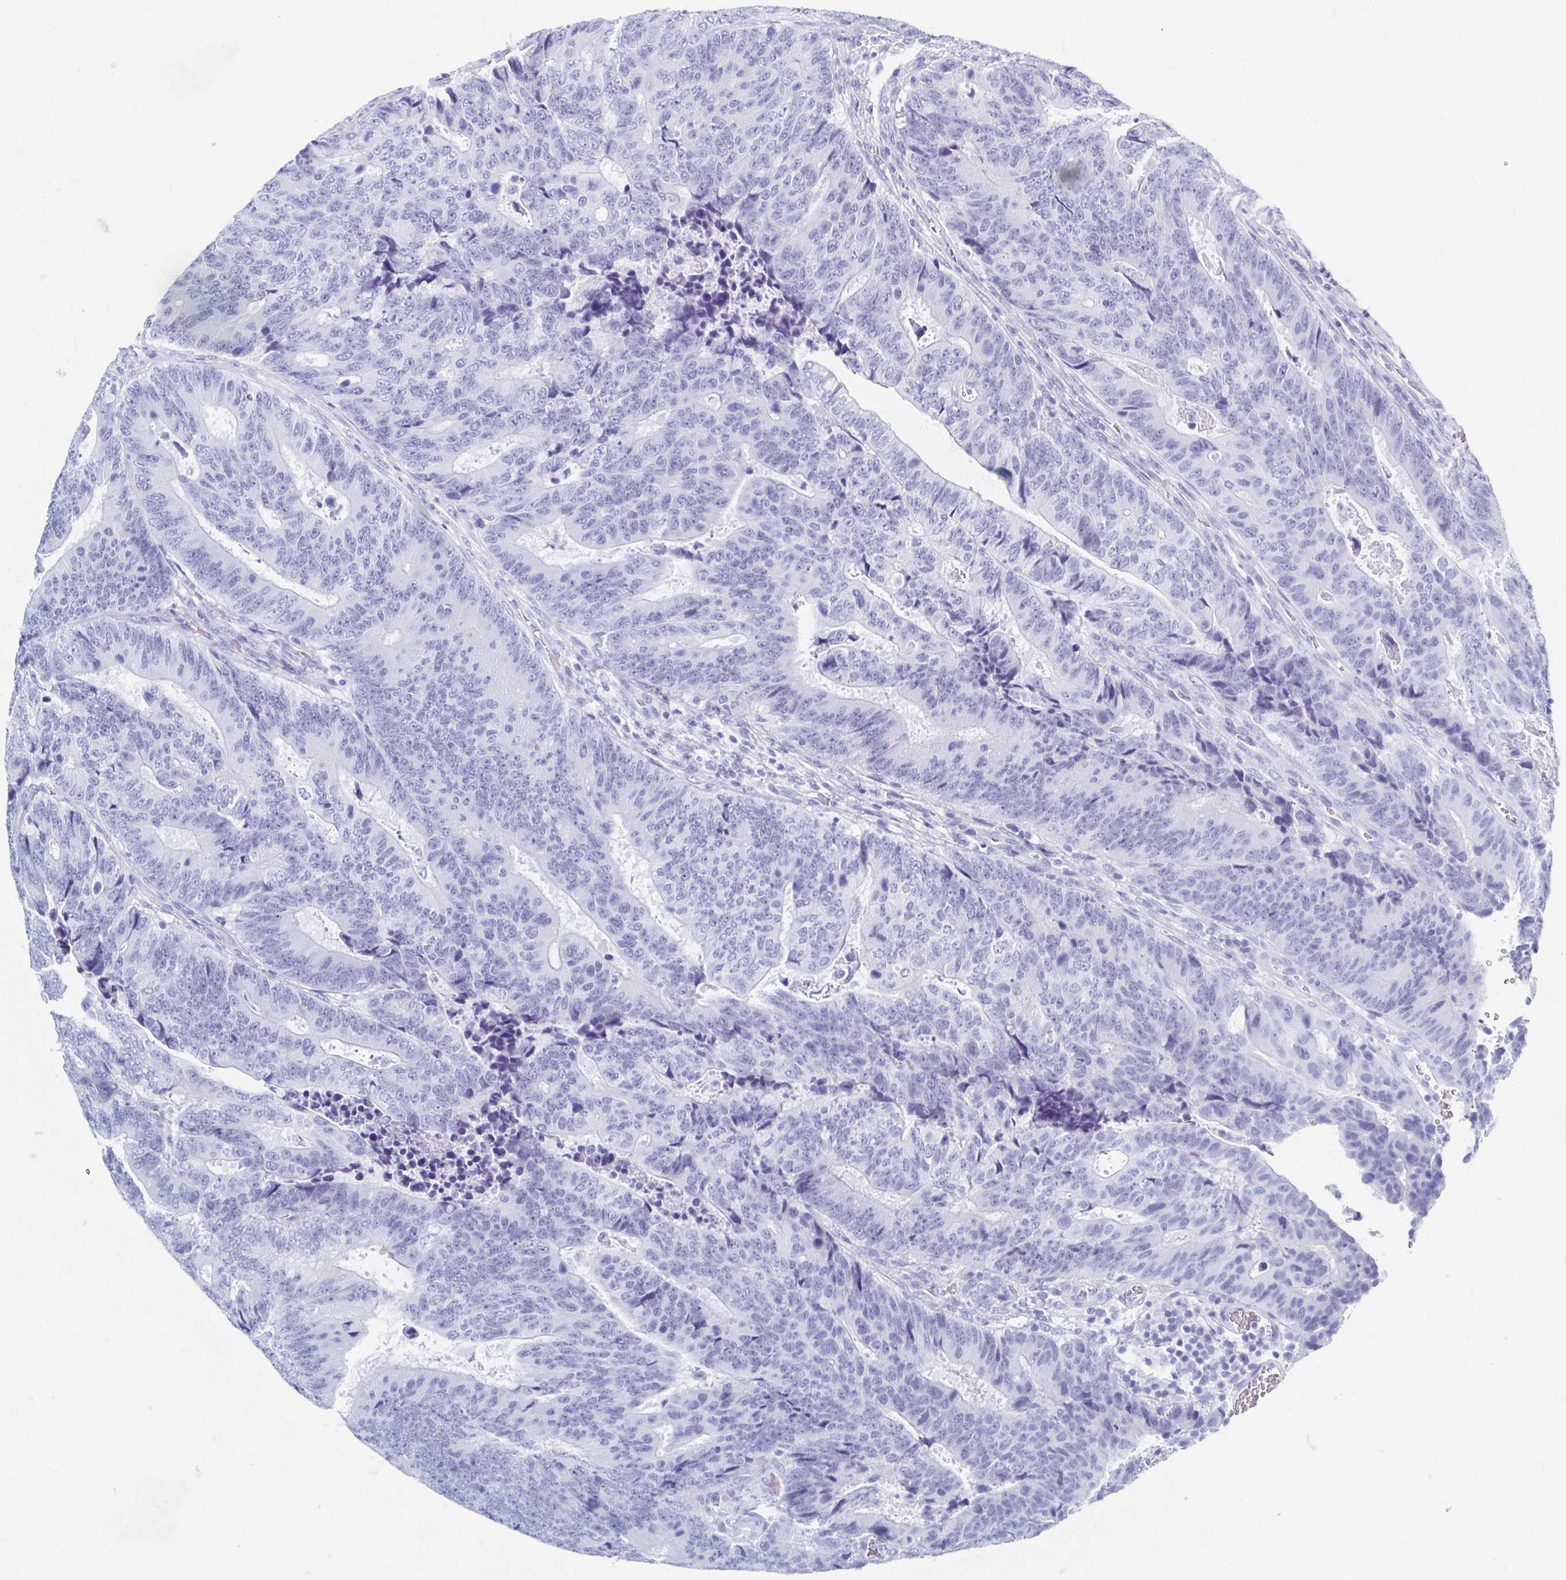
{"staining": {"intensity": "negative", "quantity": "none", "location": "none"}, "tissue": "colorectal cancer", "cell_type": "Tumor cells", "image_type": "cancer", "snomed": [{"axis": "morphology", "description": "Adenocarcinoma, NOS"}, {"axis": "topography", "description": "Colon"}], "caption": "Immunohistochemical staining of colorectal cancer (adenocarcinoma) shows no significant staining in tumor cells.", "gene": "C10orf53", "patient": {"sex": "female", "age": 48}}